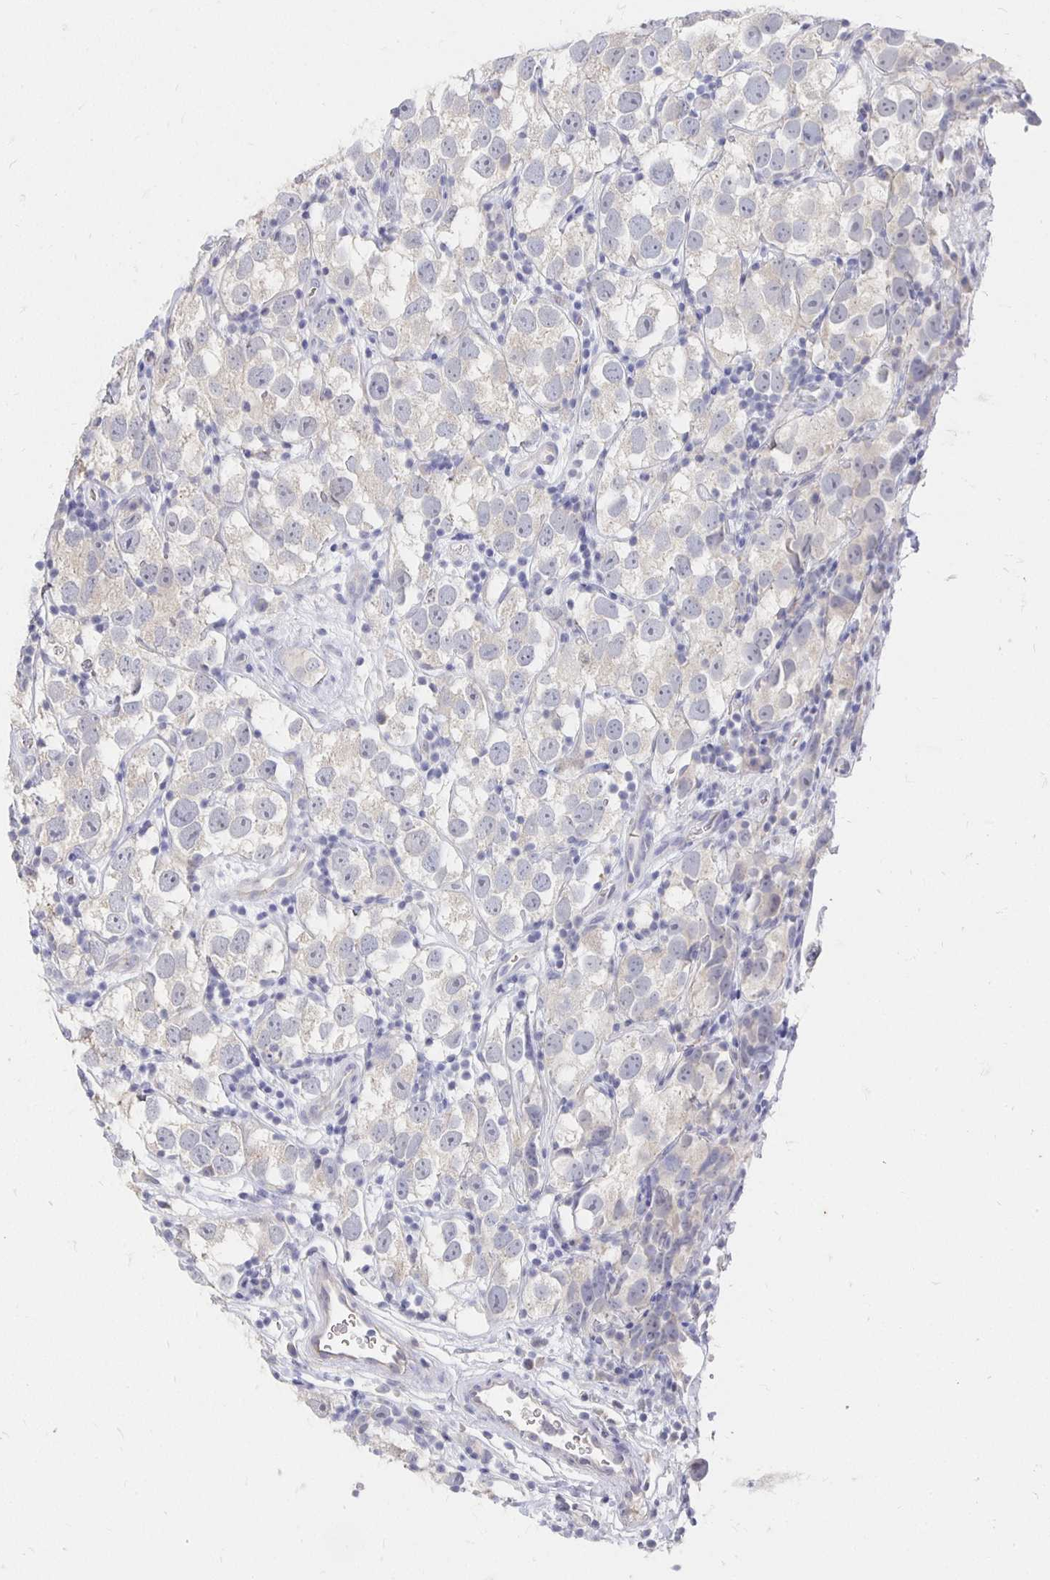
{"staining": {"intensity": "weak", "quantity": "25%-75%", "location": "cytoplasmic/membranous,nuclear"}, "tissue": "testis cancer", "cell_type": "Tumor cells", "image_type": "cancer", "snomed": [{"axis": "morphology", "description": "Seminoma, NOS"}, {"axis": "topography", "description": "Testis"}], "caption": "The immunohistochemical stain shows weak cytoplasmic/membranous and nuclear expression in tumor cells of seminoma (testis) tissue.", "gene": "FKRP", "patient": {"sex": "male", "age": 26}}